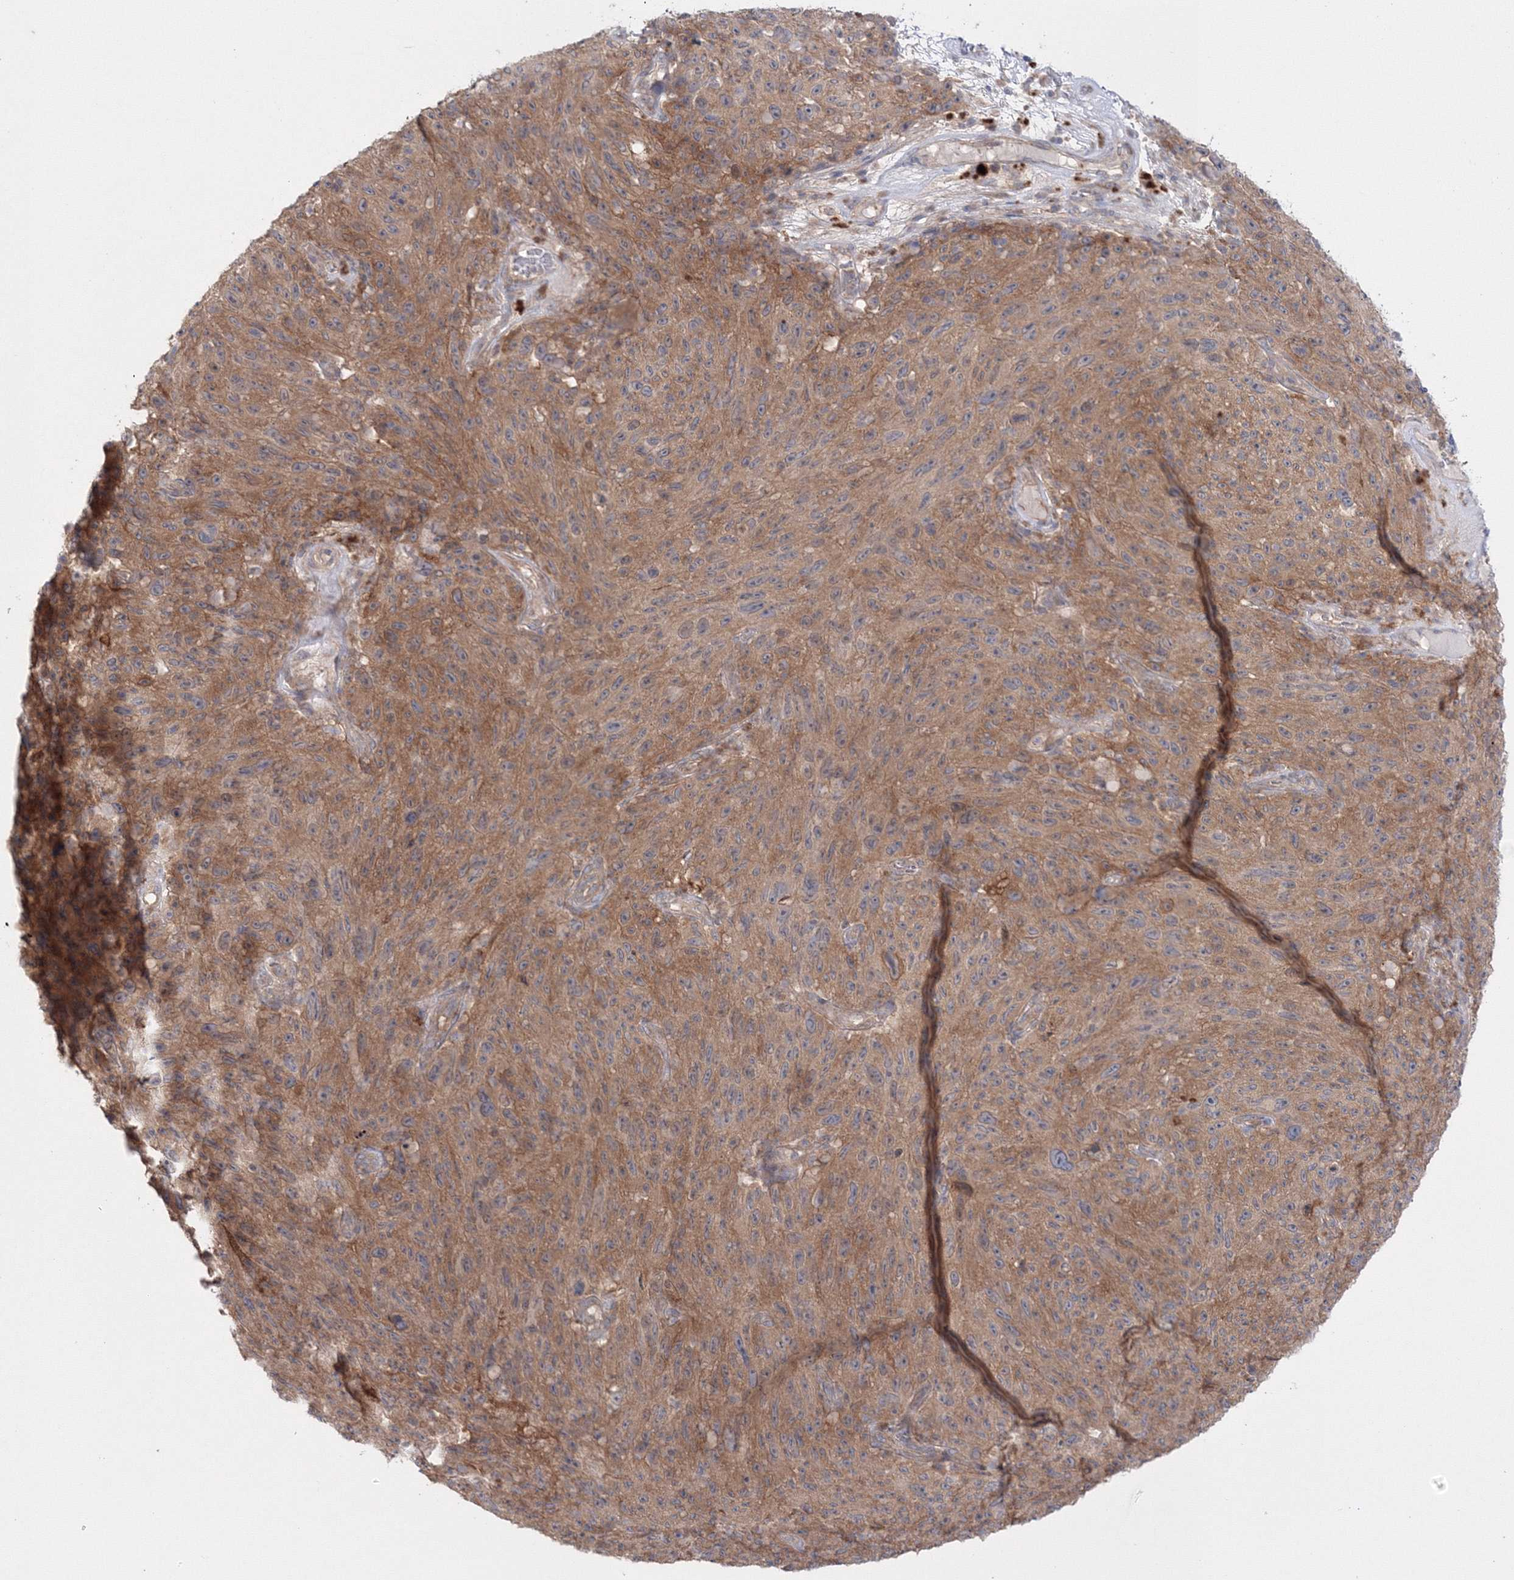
{"staining": {"intensity": "moderate", "quantity": ">75%", "location": "cytoplasmic/membranous"}, "tissue": "melanoma", "cell_type": "Tumor cells", "image_type": "cancer", "snomed": [{"axis": "morphology", "description": "Malignant melanoma, NOS"}, {"axis": "topography", "description": "Skin"}], "caption": "Brown immunohistochemical staining in melanoma displays moderate cytoplasmic/membranous staining in approximately >75% of tumor cells.", "gene": "IPMK", "patient": {"sex": "female", "age": 82}}